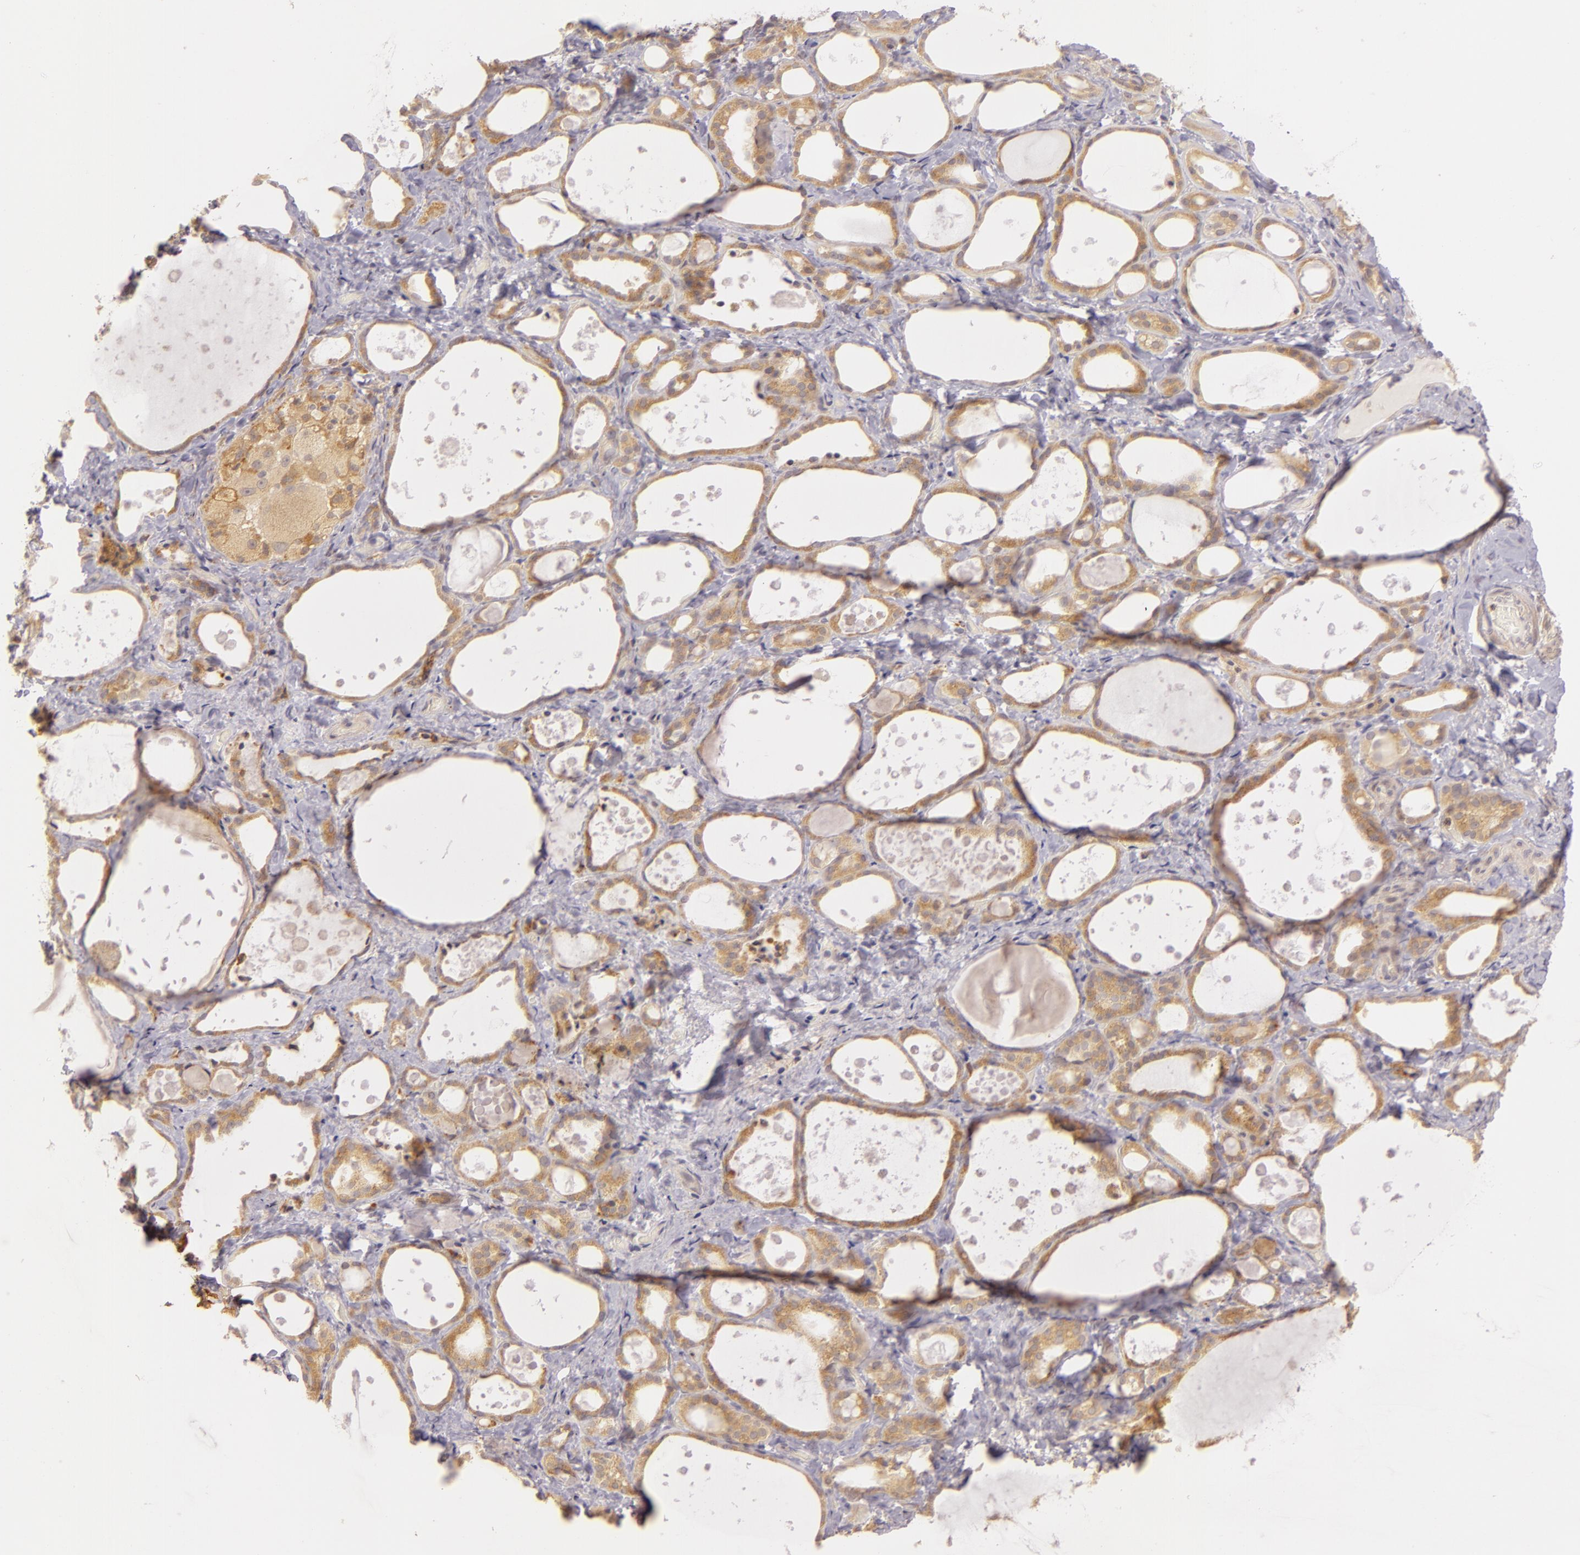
{"staining": {"intensity": "weak", "quantity": ">75%", "location": "cytoplasmic/membranous"}, "tissue": "thyroid gland", "cell_type": "Glandular cells", "image_type": "normal", "snomed": [{"axis": "morphology", "description": "Normal tissue, NOS"}, {"axis": "topography", "description": "Thyroid gland"}], "caption": "A low amount of weak cytoplasmic/membranous positivity is seen in approximately >75% of glandular cells in benign thyroid gland. The staining was performed using DAB to visualize the protein expression in brown, while the nuclei were stained in blue with hematoxylin (Magnification: 20x).", "gene": "PPP1R3F", "patient": {"sex": "female", "age": 75}}